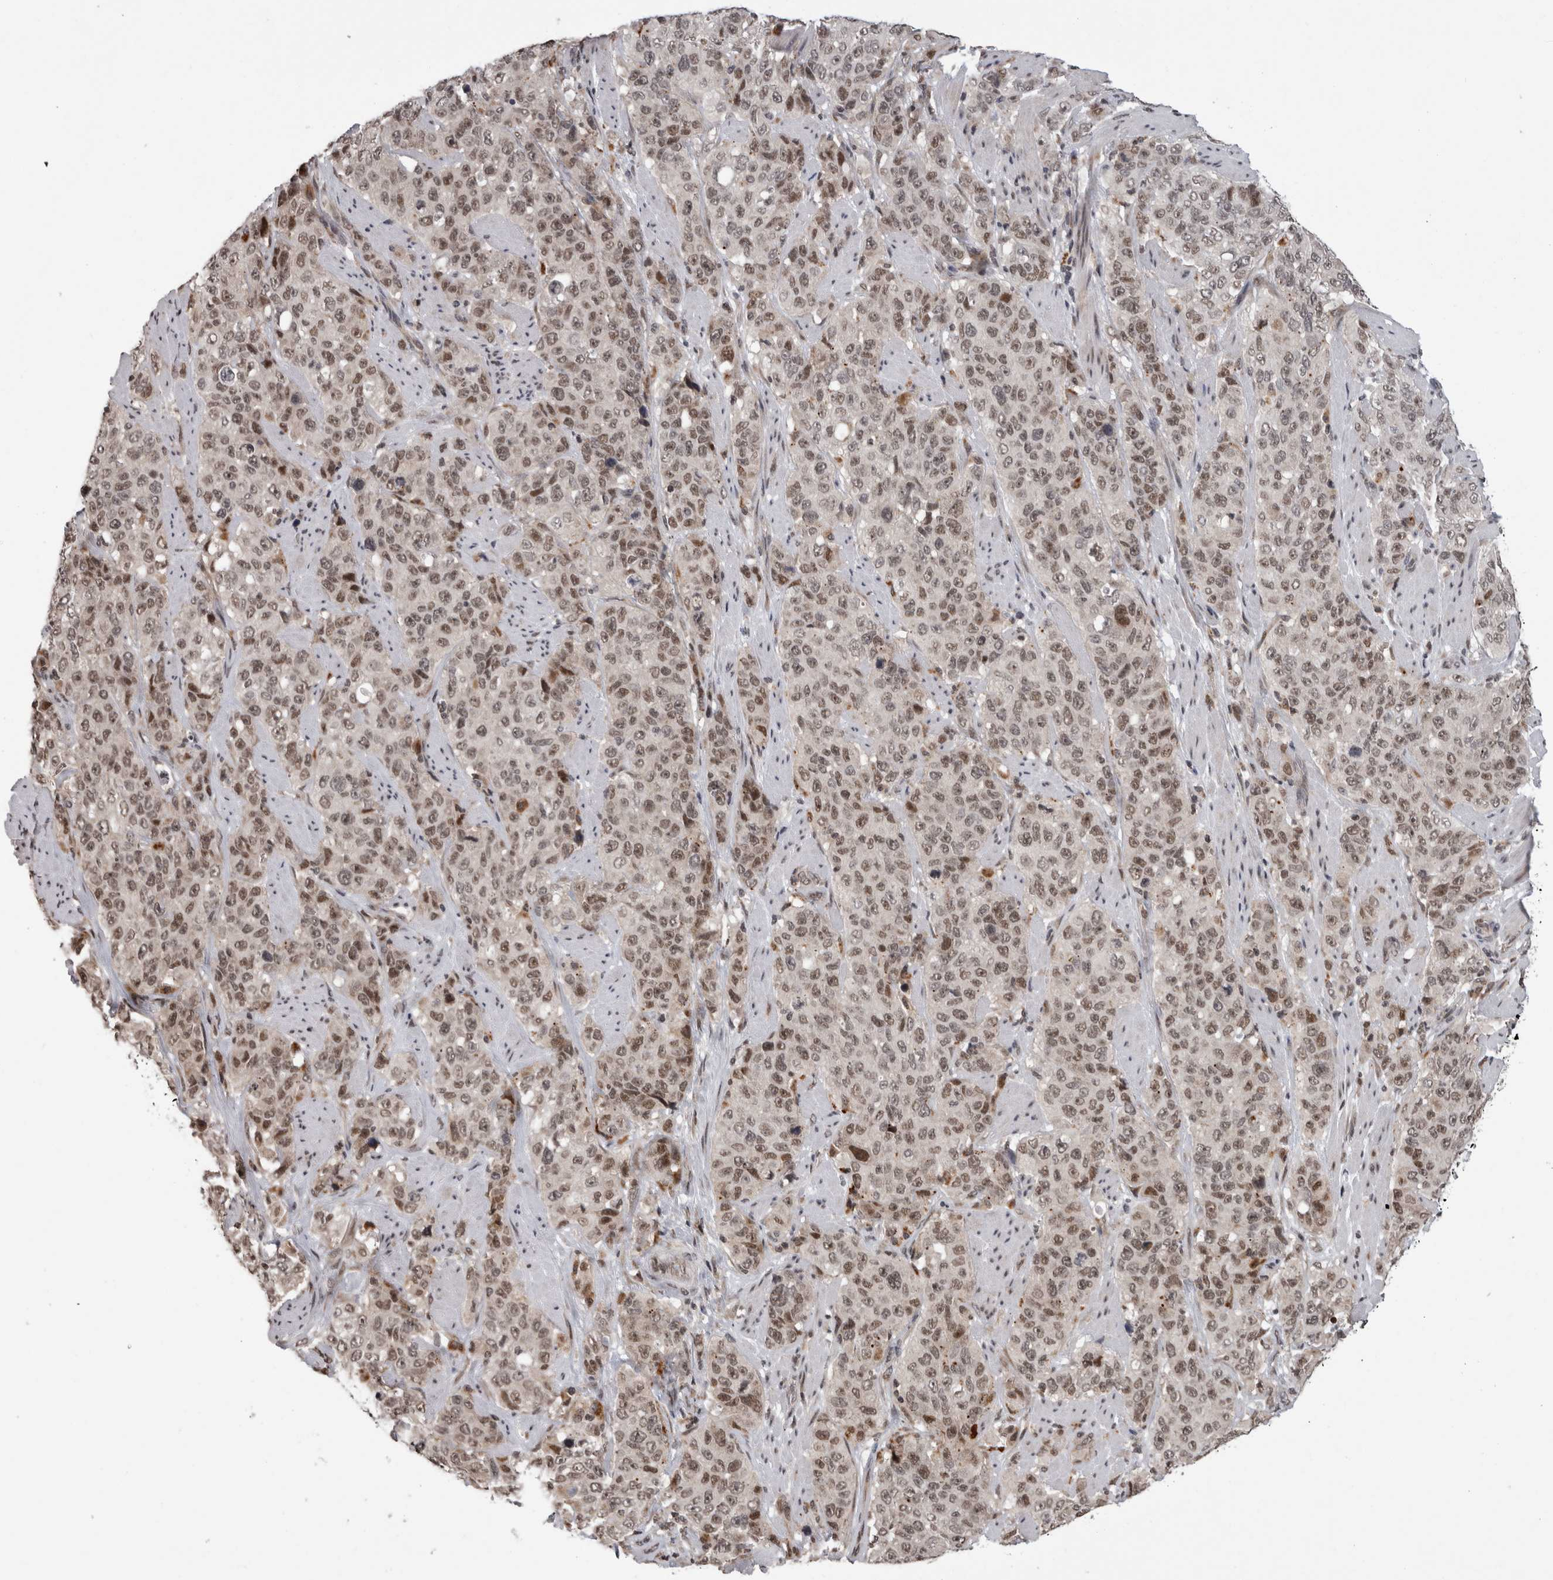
{"staining": {"intensity": "moderate", "quantity": "25%-75%", "location": "nuclear"}, "tissue": "stomach cancer", "cell_type": "Tumor cells", "image_type": "cancer", "snomed": [{"axis": "morphology", "description": "Adenocarcinoma, NOS"}, {"axis": "topography", "description": "Stomach"}], "caption": "Protein positivity by immunohistochemistry shows moderate nuclear positivity in approximately 25%-75% of tumor cells in stomach cancer (adenocarcinoma).", "gene": "ZBTB11", "patient": {"sex": "male", "age": 48}}